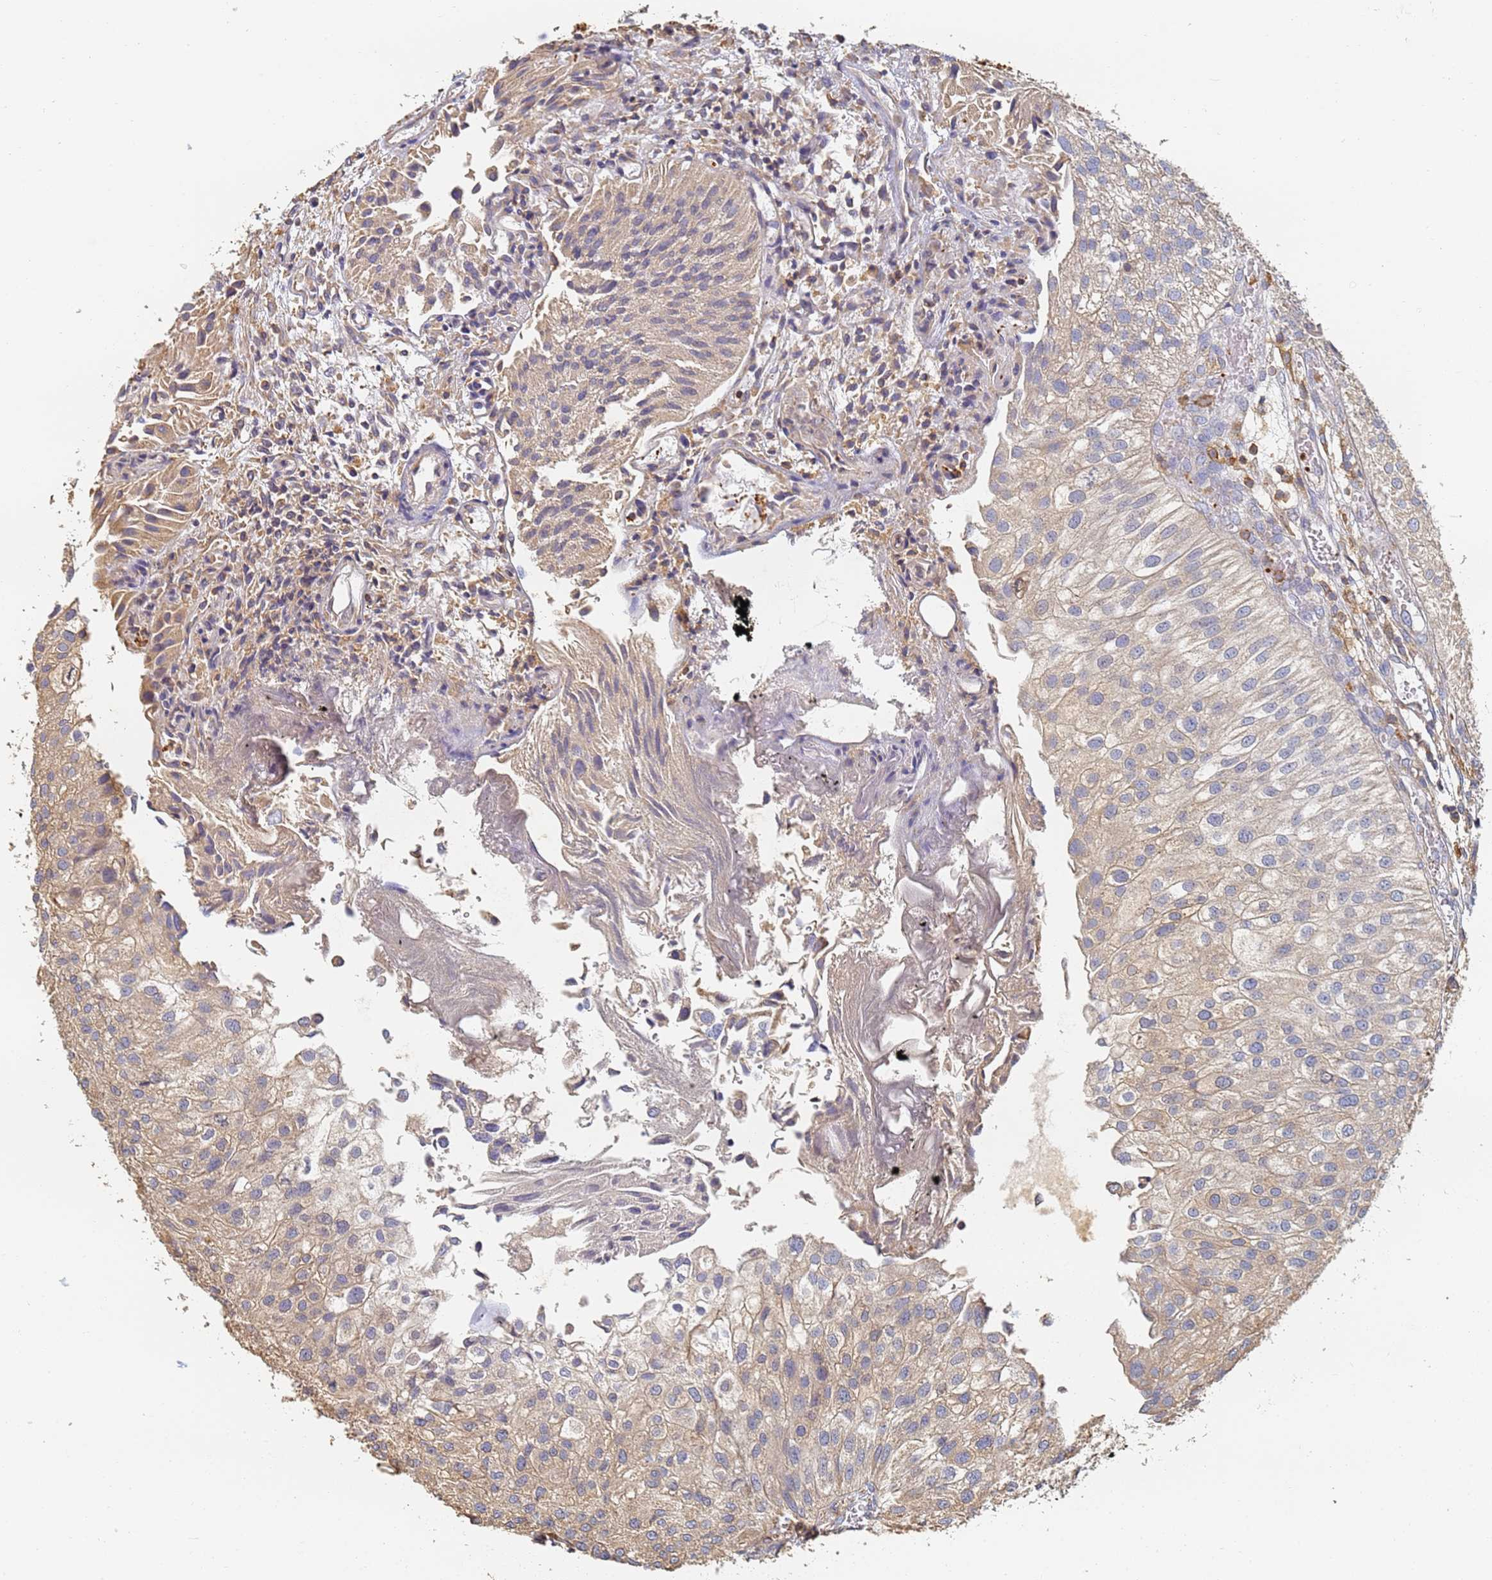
{"staining": {"intensity": "weak", "quantity": "<25%", "location": "cytoplasmic/membranous"}, "tissue": "urothelial cancer", "cell_type": "Tumor cells", "image_type": "cancer", "snomed": [{"axis": "morphology", "description": "Urothelial carcinoma, Low grade"}, {"axis": "topography", "description": "Urinary bladder"}], "caption": "Urothelial cancer was stained to show a protein in brown. There is no significant expression in tumor cells. The staining is performed using DAB (3,3'-diaminobenzidine) brown chromogen with nuclei counter-stained in using hematoxylin.", "gene": "BIN2", "patient": {"sex": "female", "age": 89}}